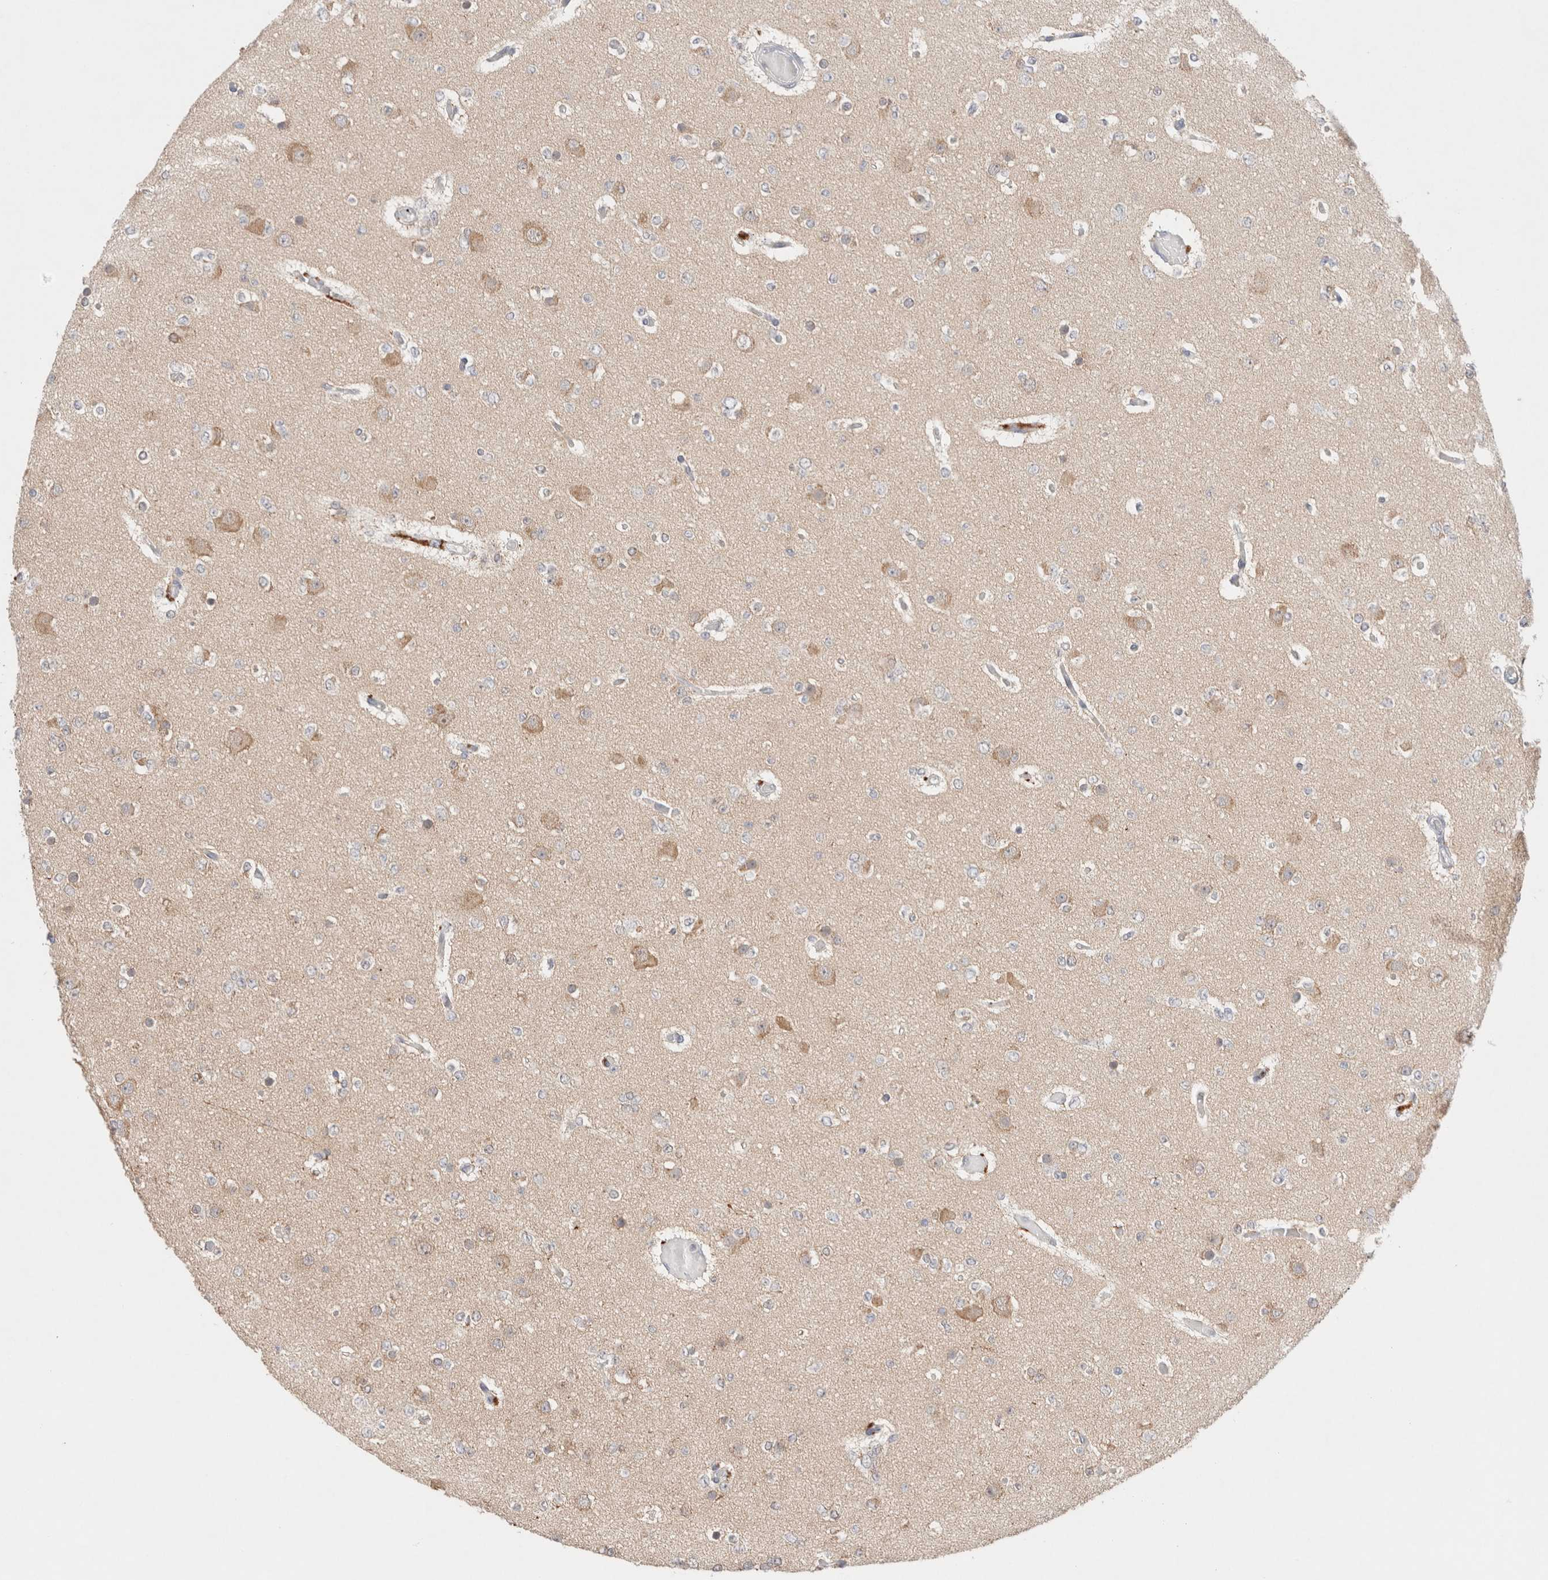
{"staining": {"intensity": "weak", "quantity": "<25%", "location": "cytoplasmic/membranous"}, "tissue": "glioma", "cell_type": "Tumor cells", "image_type": "cancer", "snomed": [{"axis": "morphology", "description": "Glioma, malignant, Low grade"}, {"axis": "topography", "description": "Brain"}], "caption": "Immunohistochemistry (IHC) histopathology image of malignant low-grade glioma stained for a protein (brown), which exhibits no positivity in tumor cells.", "gene": "ERI3", "patient": {"sex": "female", "age": 22}}